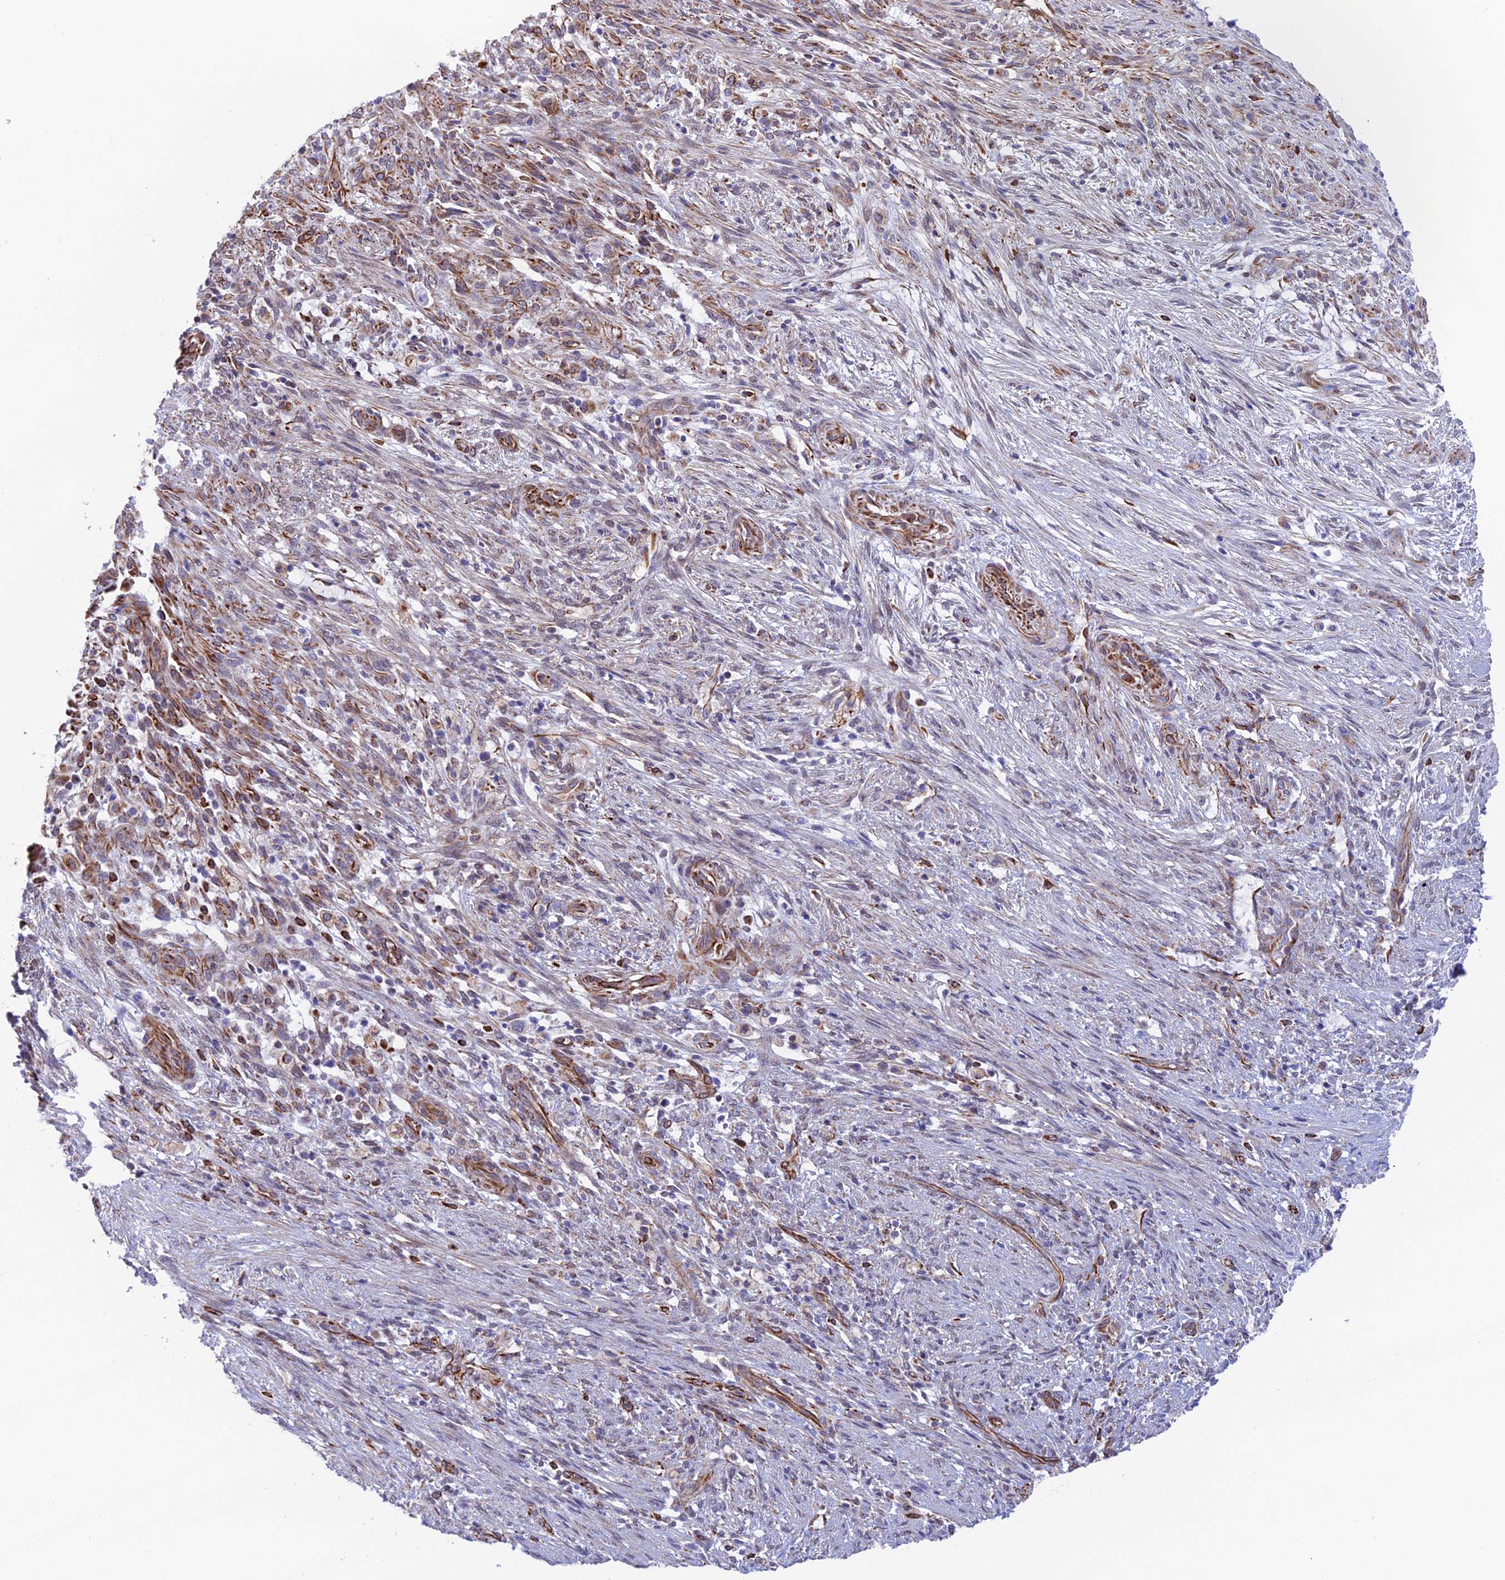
{"staining": {"intensity": "moderate", "quantity": "<25%", "location": "cytoplasmic/membranous"}, "tissue": "liver cancer", "cell_type": "Tumor cells", "image_type": "cancer", "snomed": [{"axis": "morphology", "description": "Normal tissue, NOS"}, {"axis": "morphology", "description": "Cholangiocarcinoma"}, {"axis": "topography", "description": "Liver"}, {"axis": "topography", "description": "Peripheral nerve tissue"}], "caption": "Immunohistochemistry histopathology image of neoplastic tissue: liver cancer stained using immunohistochemistry (IHC) reveals low levels of moderate protein expression localized specifically in the cytoplasmic/membranous of tumor cells, appearing as a cytoplasmic/membranous brown color.", "gene": "ZNF652", "patient": {"sex": "female", "age": 73}}